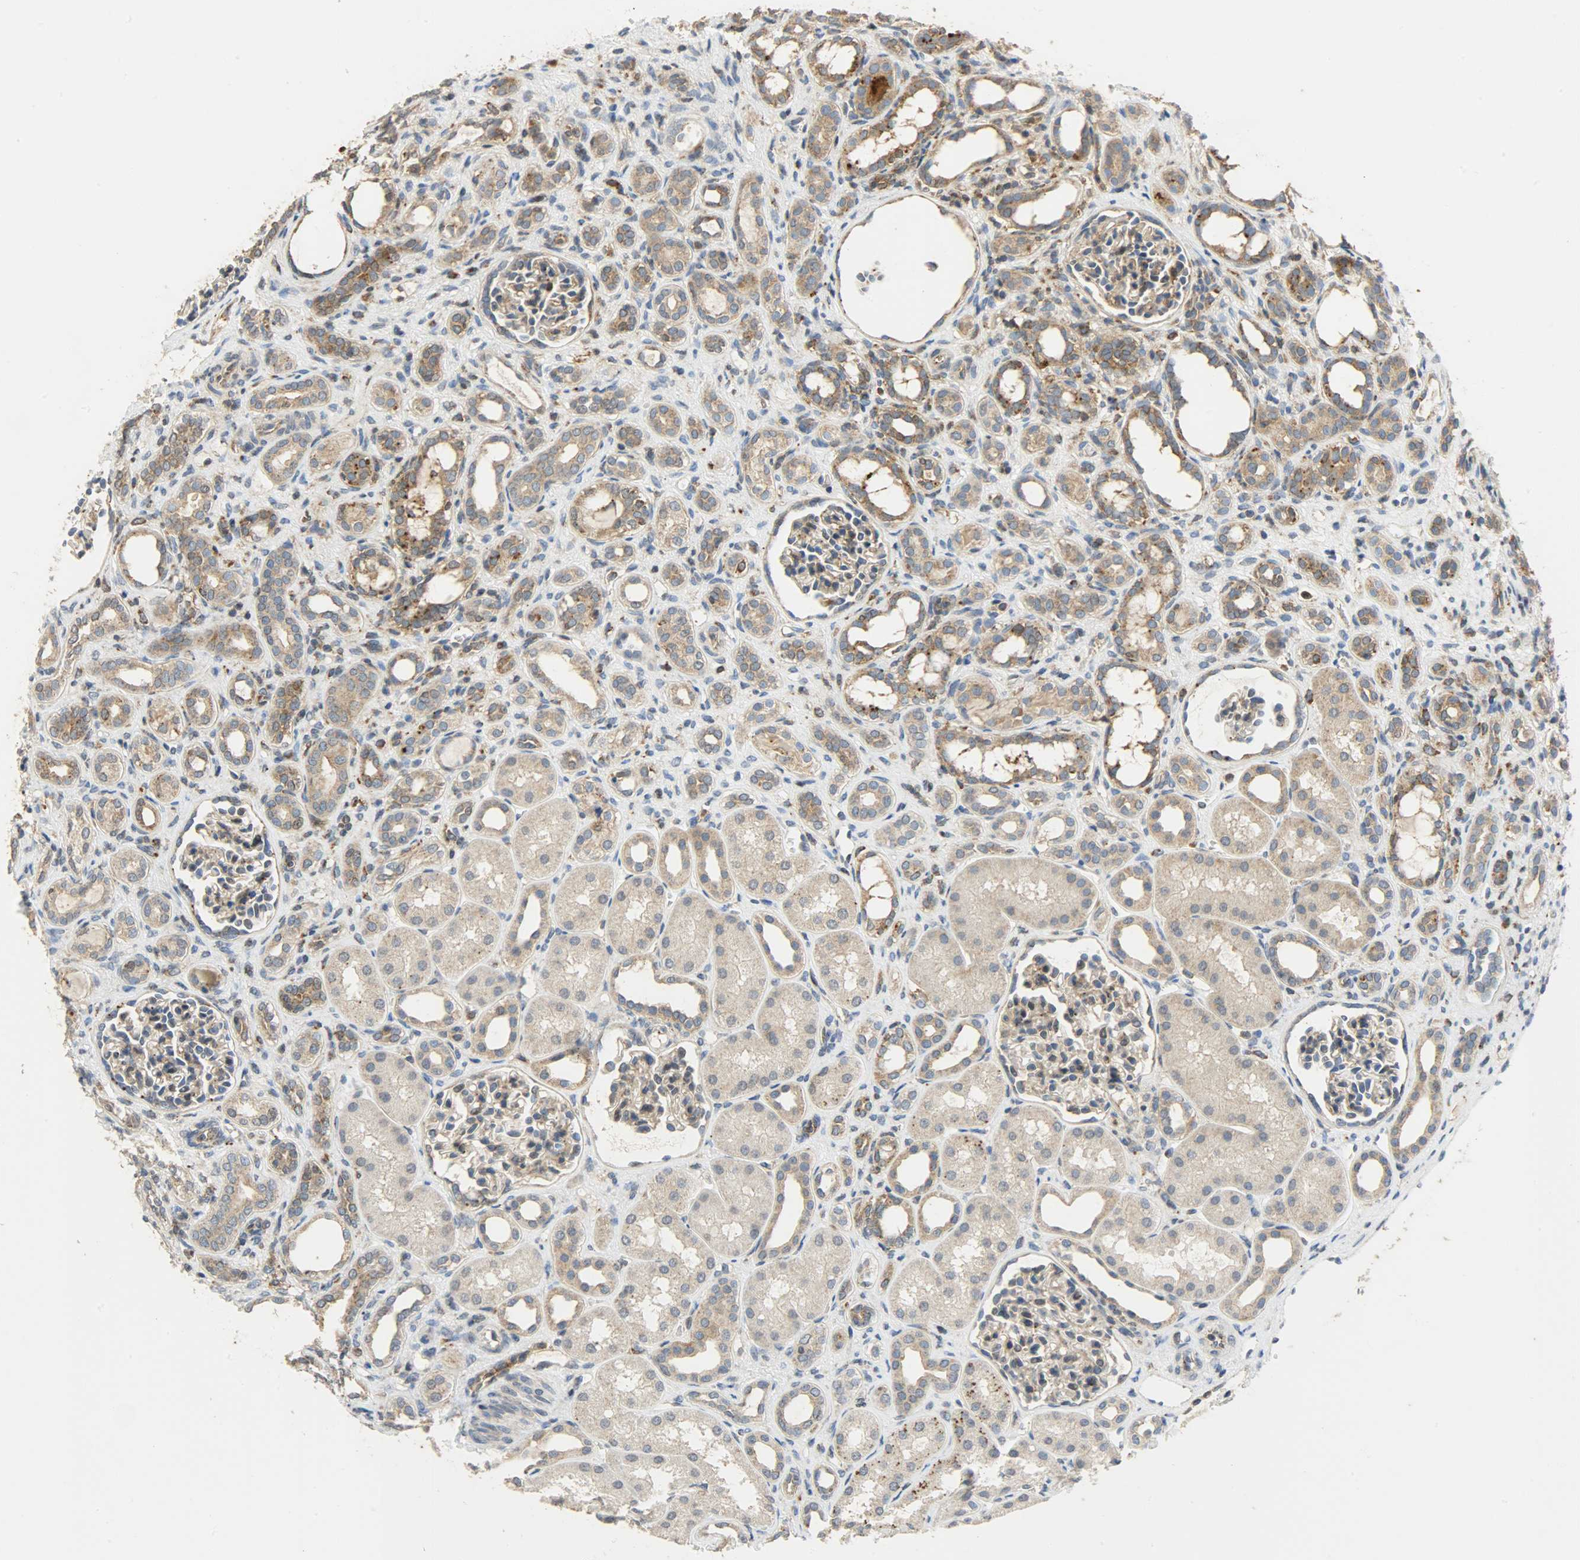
{"staining": {"intensity": "moderate", "quantity": ">75%", "location": "cytoplasmic/membranous"}, "tissue": "kidney", "cell_type": "Cells in glomeruli", "image_type": "normal", "snomed": [{"axis": "morphology", "description": "Normal tissue, NOS"}, {"axis": "topography", "description": "Kidney"}], "caption": "The image reveals staining of unremarkable kidney, revealing moderate cytoplasmic/membranous protein positivity (brown color) within cells in glomeruli.", "gene": "GIT2", "patient": {"sex": "male", "age": 7}}